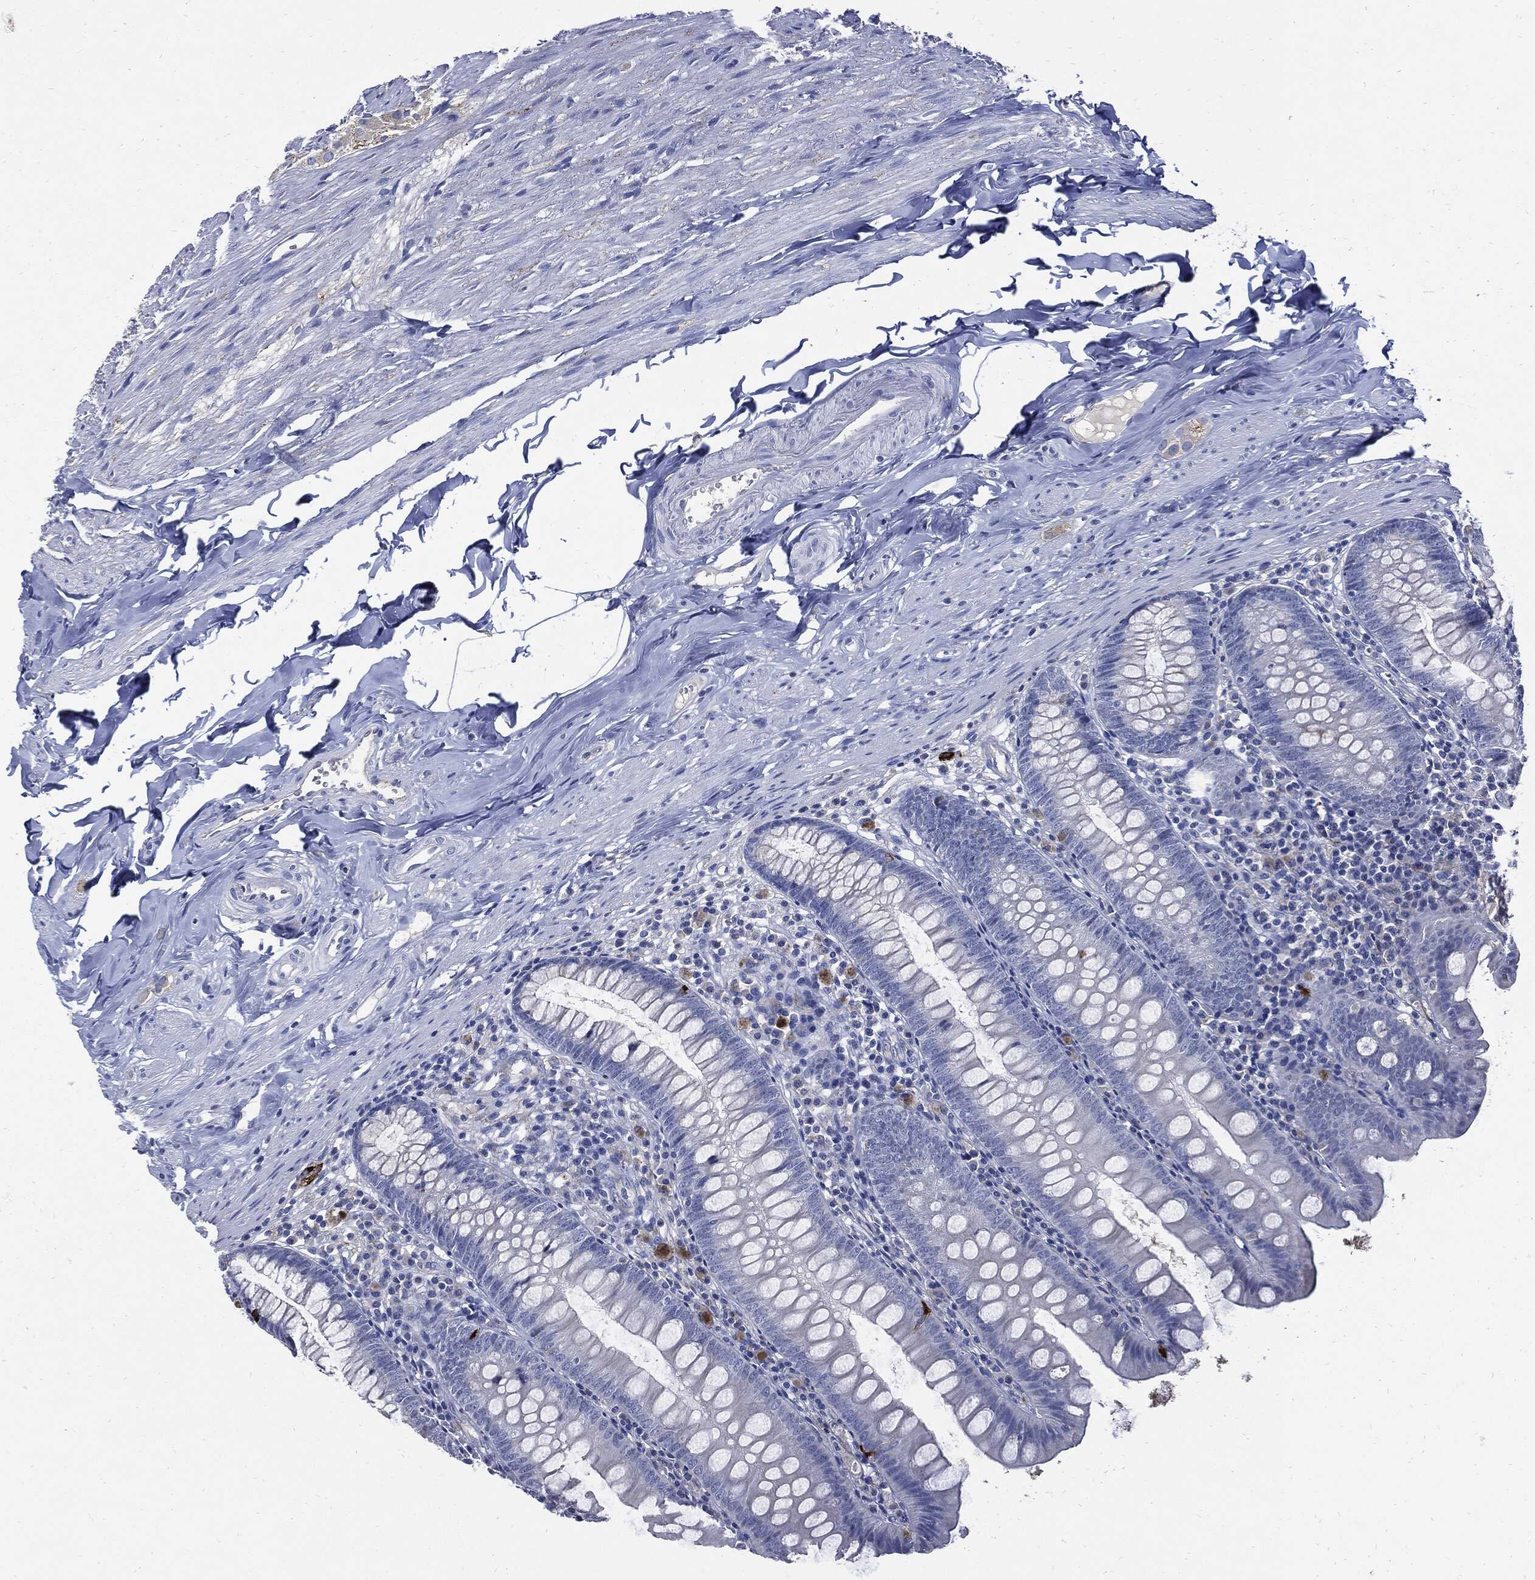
{"staining": {"intensity": "strong", "quantity": "<25%", "location": "cytoplasmic/membranous"}, "tissue": "appendix", "cell_type": "Glandular cells", "image_type": "normal", "snomed": [{"axis": "morphology", "description": "Normal tissue, NOS"}, {"axis": "topography", "description": "Appendix"}], "caption": "Glandular cells show medium levels of strong cytoplasmic/membranous expression in about <25% of cells in normal human appendix.", "gene": "CPE", "patient": {"sex": "female", "age": 82}}